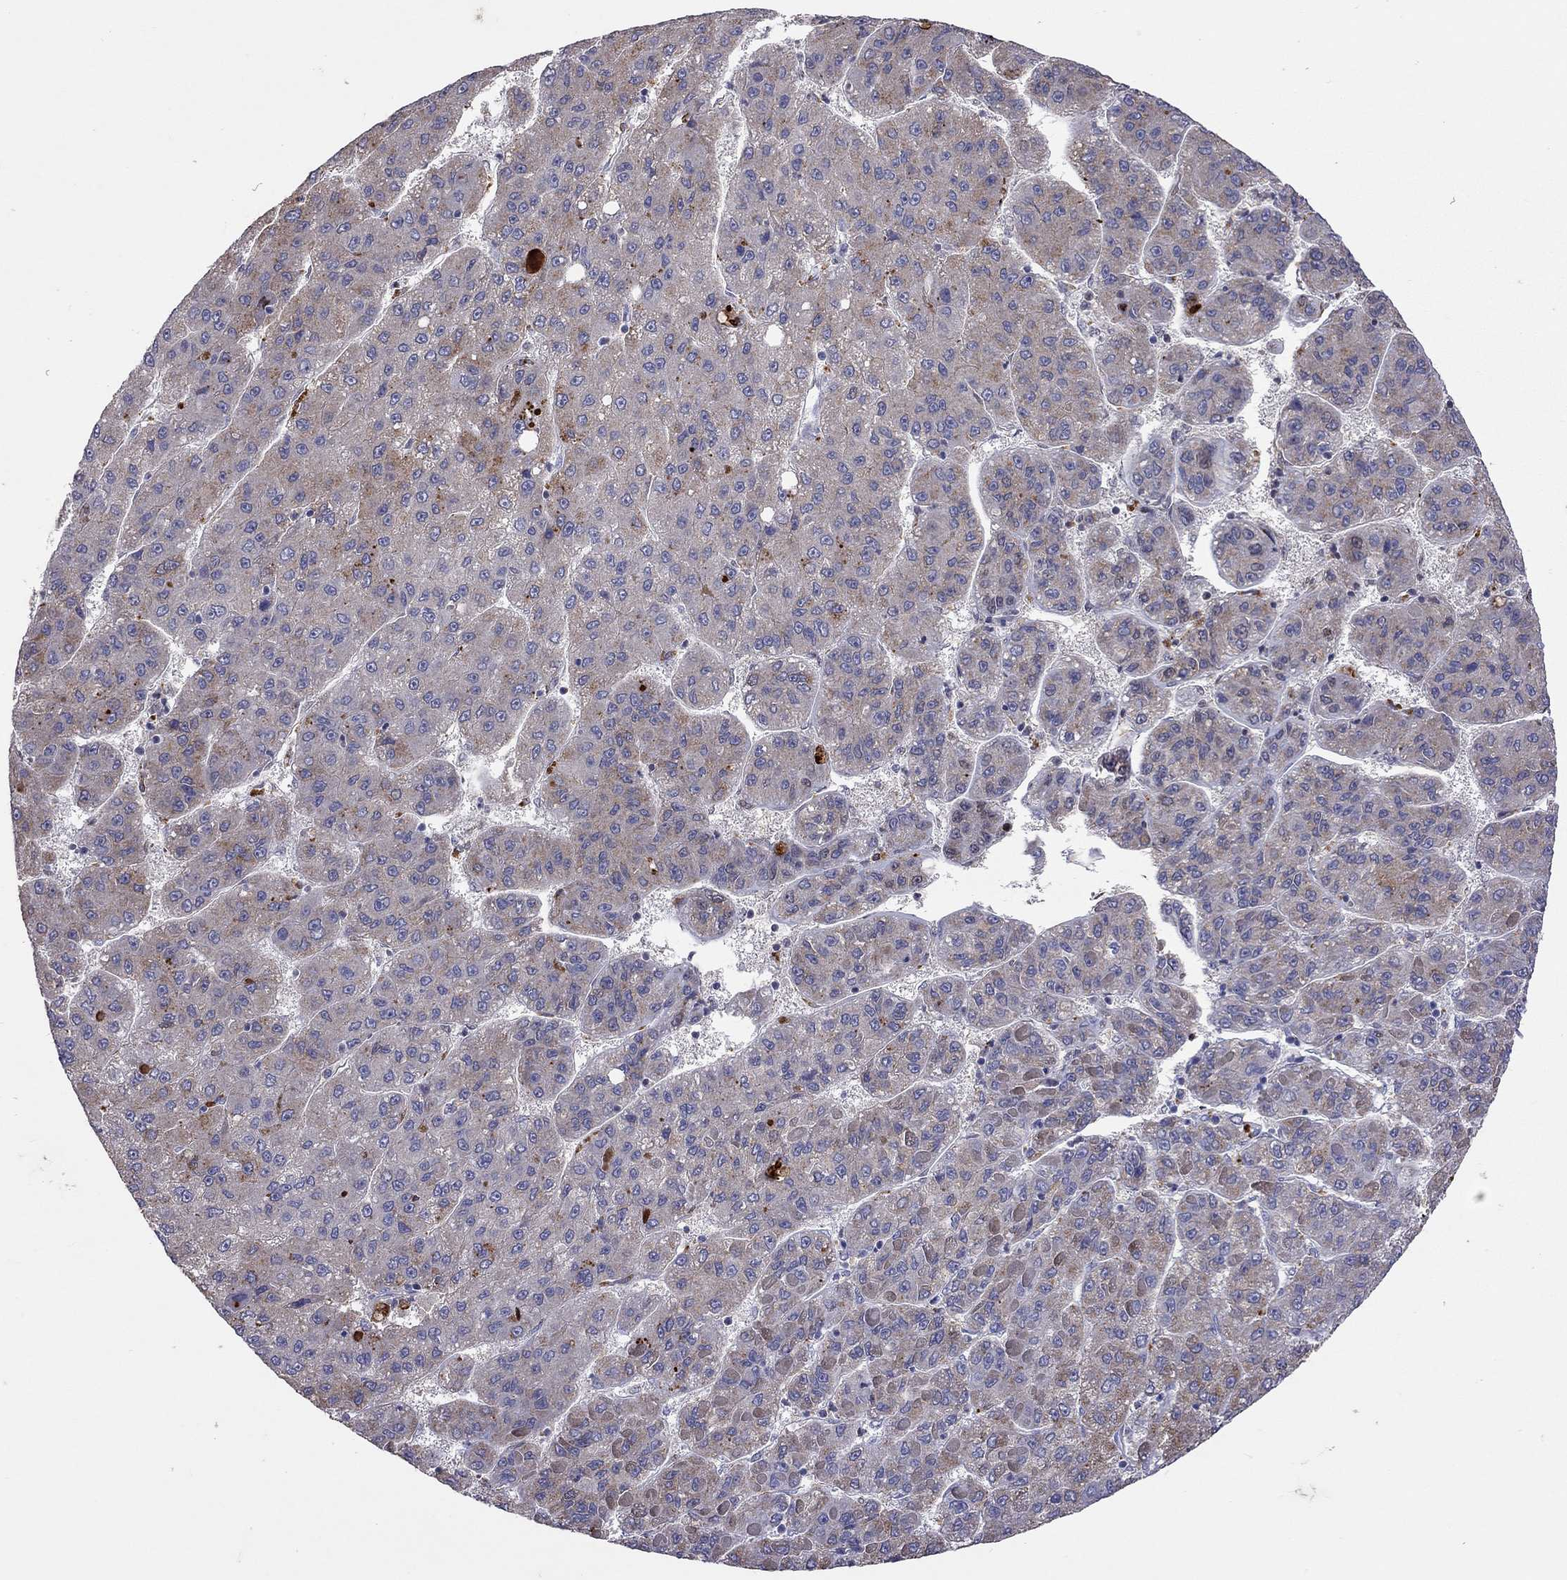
{"staining": {"intensity": "weak", "quantity": "25%-75%", "location": "cytoplasmic/membranous"}, "tissue": "liver cancer", "cell_type": "Tumor cells", "image_type": "cancer", "snomed": [{"axis": "morphology", "description": "Carcinoma, Hepatocellular, NOS"}, {"axis": "topography", "description": "Liver"}], "caption": "Tumor cells display low levels of weak cytoplasmic/membranous positivity in approximately 25%-75% of cells in hepatocellular carcinoma (liver).", "gene": "SERPINA3", "patient": {"sex": "female", "age": 82}}